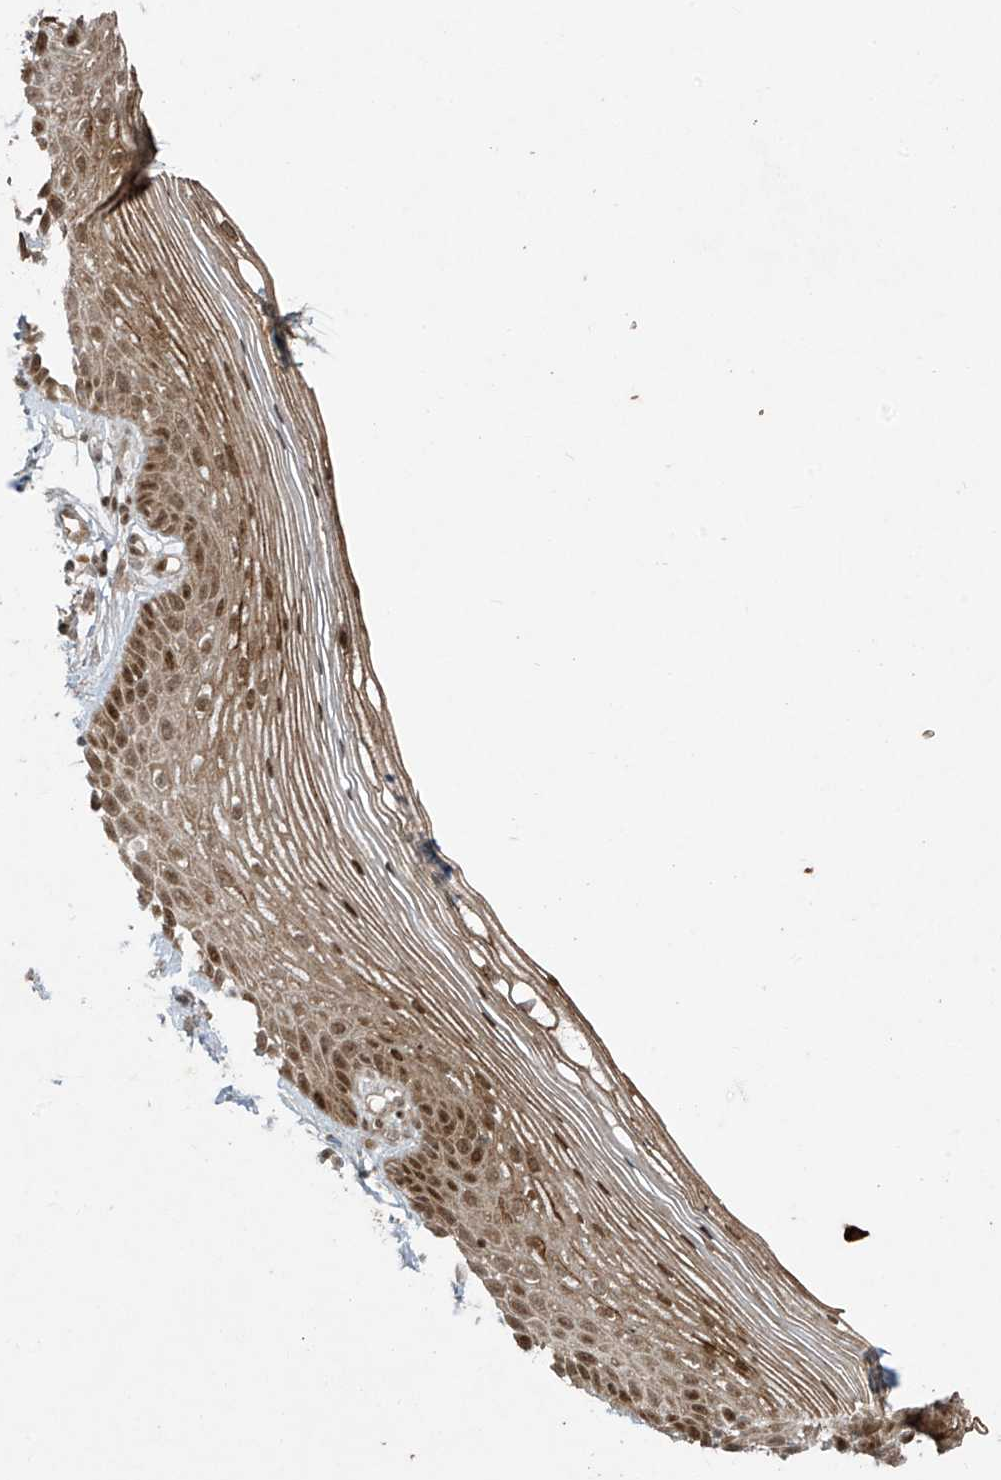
{"staining": {"intensity": "moderate", "quantity": "25%-75%", "location": "cytoplasmic/membranous,nuclear"}, "tissue": "vagina", "cell_type": "Squamous epithelial cells", "image_type": "normal", "snomed": [{"axis": "morphology", "description": "Normal tissue, NOS"}, {"axis": "topography", "description": "Vagina"}], "caption": "Immunohistochemistry (IHC) of benign human vagina shows medium levels of moderate cytoplasmic/membranous,nuclear positivity in approximately 25%-75% of squamous epithelial cells. (DAB IHC with brightfield microscopy, high magnification).", "gene": "TTC22", "patient": {"sex": "female", "age": 46}}